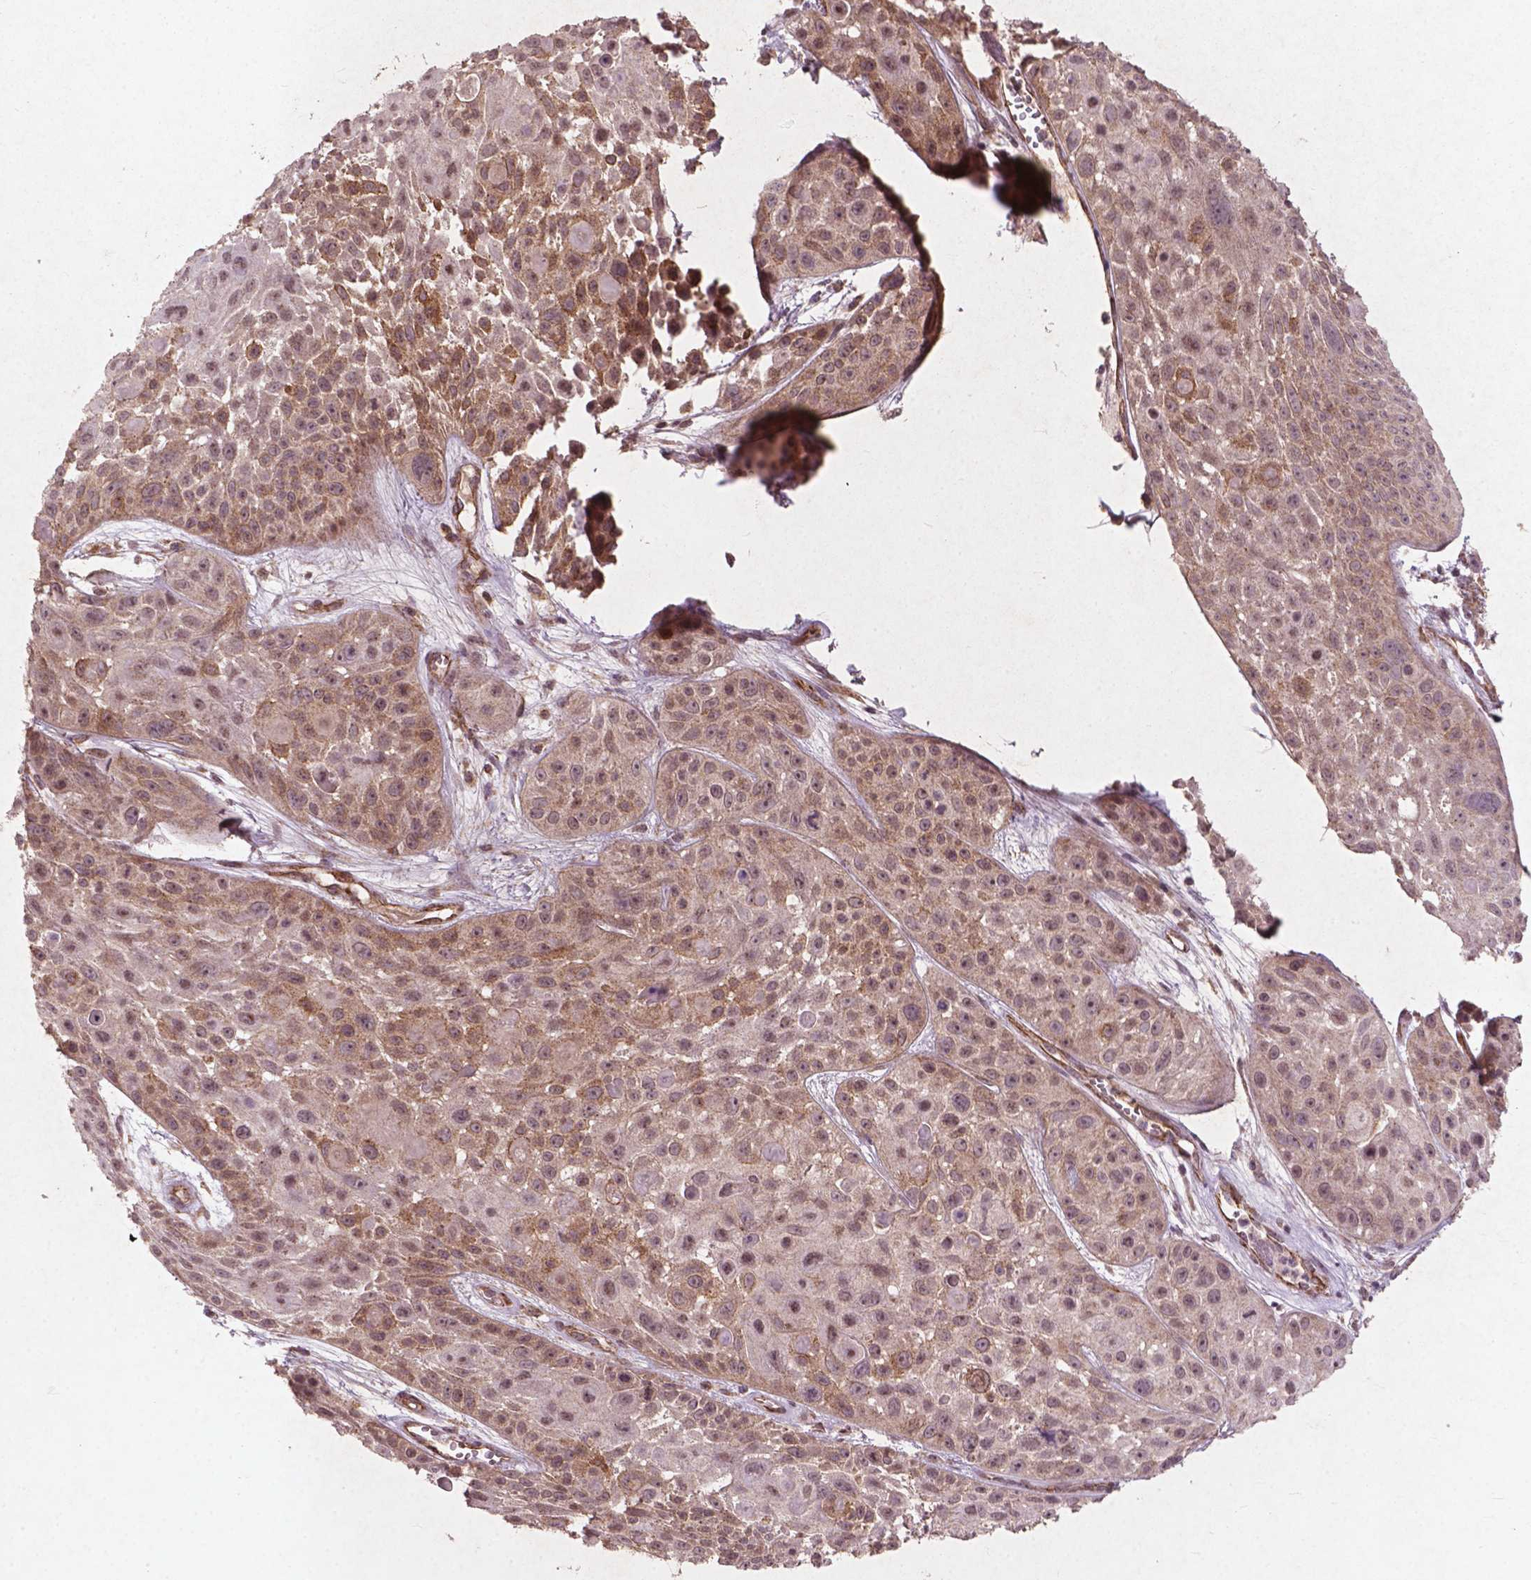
{"staining": {"intensity": "moderate", "quantity": "<25%", "location": "cytoplasmic/membranous"}, "tissue": "skin cancer", "cell_type": "Tumor cells", "image_type": "cancer", "snomed": [{"axis": "morphology", "description": "Squamous cell carcinoma, NOS"}, {"axis": "topography", "description": "Skin"}, {"axis": "topography", "description": "Anal"}], "caption": "Human skin cancer (squamous cell carcinoma) stained with a protein marker exhibits moderate staining in tumor cells.", "gene": "SMAD2", "patient": {"sex": "female", "age": 75}}